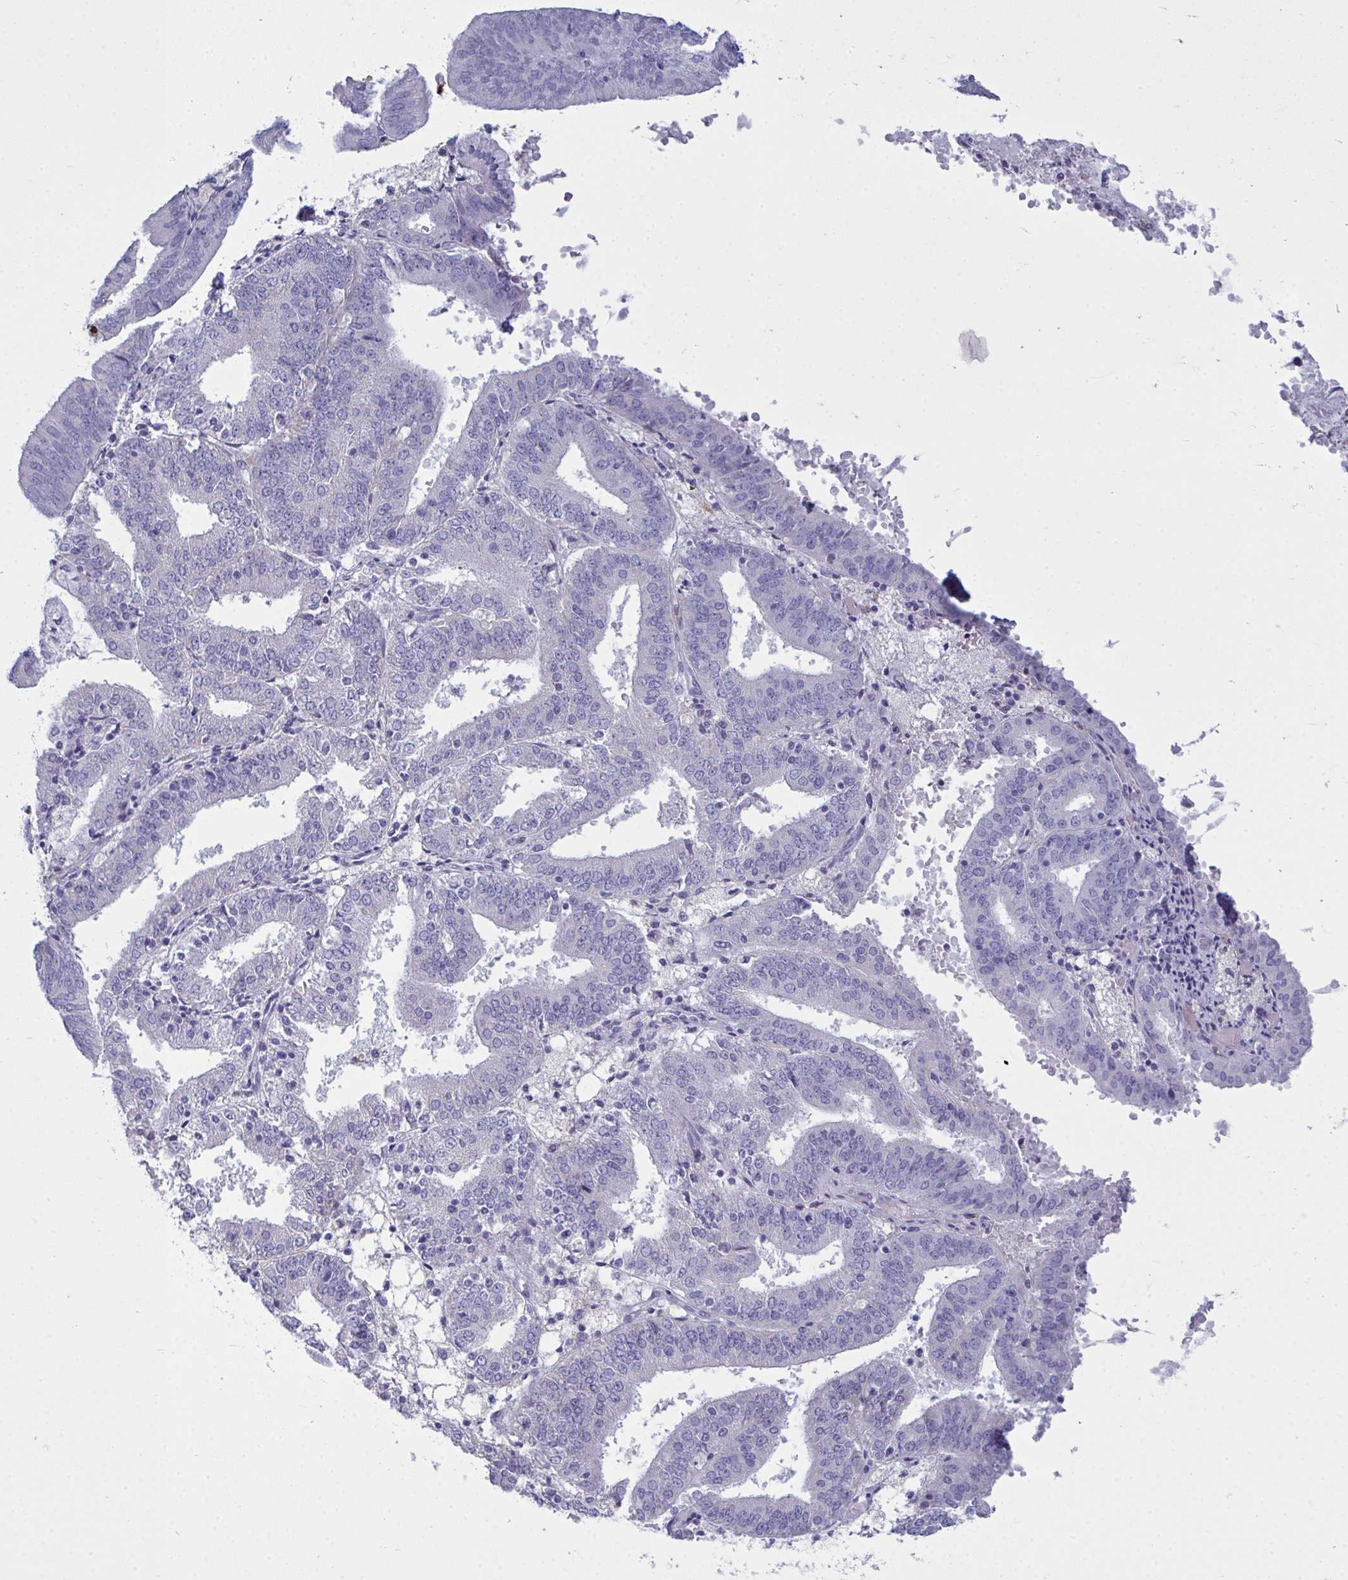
{"staining": {"intensity": "negative", "quantity": "none", "location": "none"}, "tissue": "endometrial cancer", "cell_type": "Tumor cells", "image_type": "cancer", "snomed": [{"axis": "morphology", "description": "Adenocarcinoma, NOS"}, {"axis": "topography", "description": "Endometrium"}], "caption": "There is no significant positivity in tumor cells of endometrial cancer (adenocarcinoma).", "gene": "SERPINB10", "patient": {"sex": "female", "age": 63}}